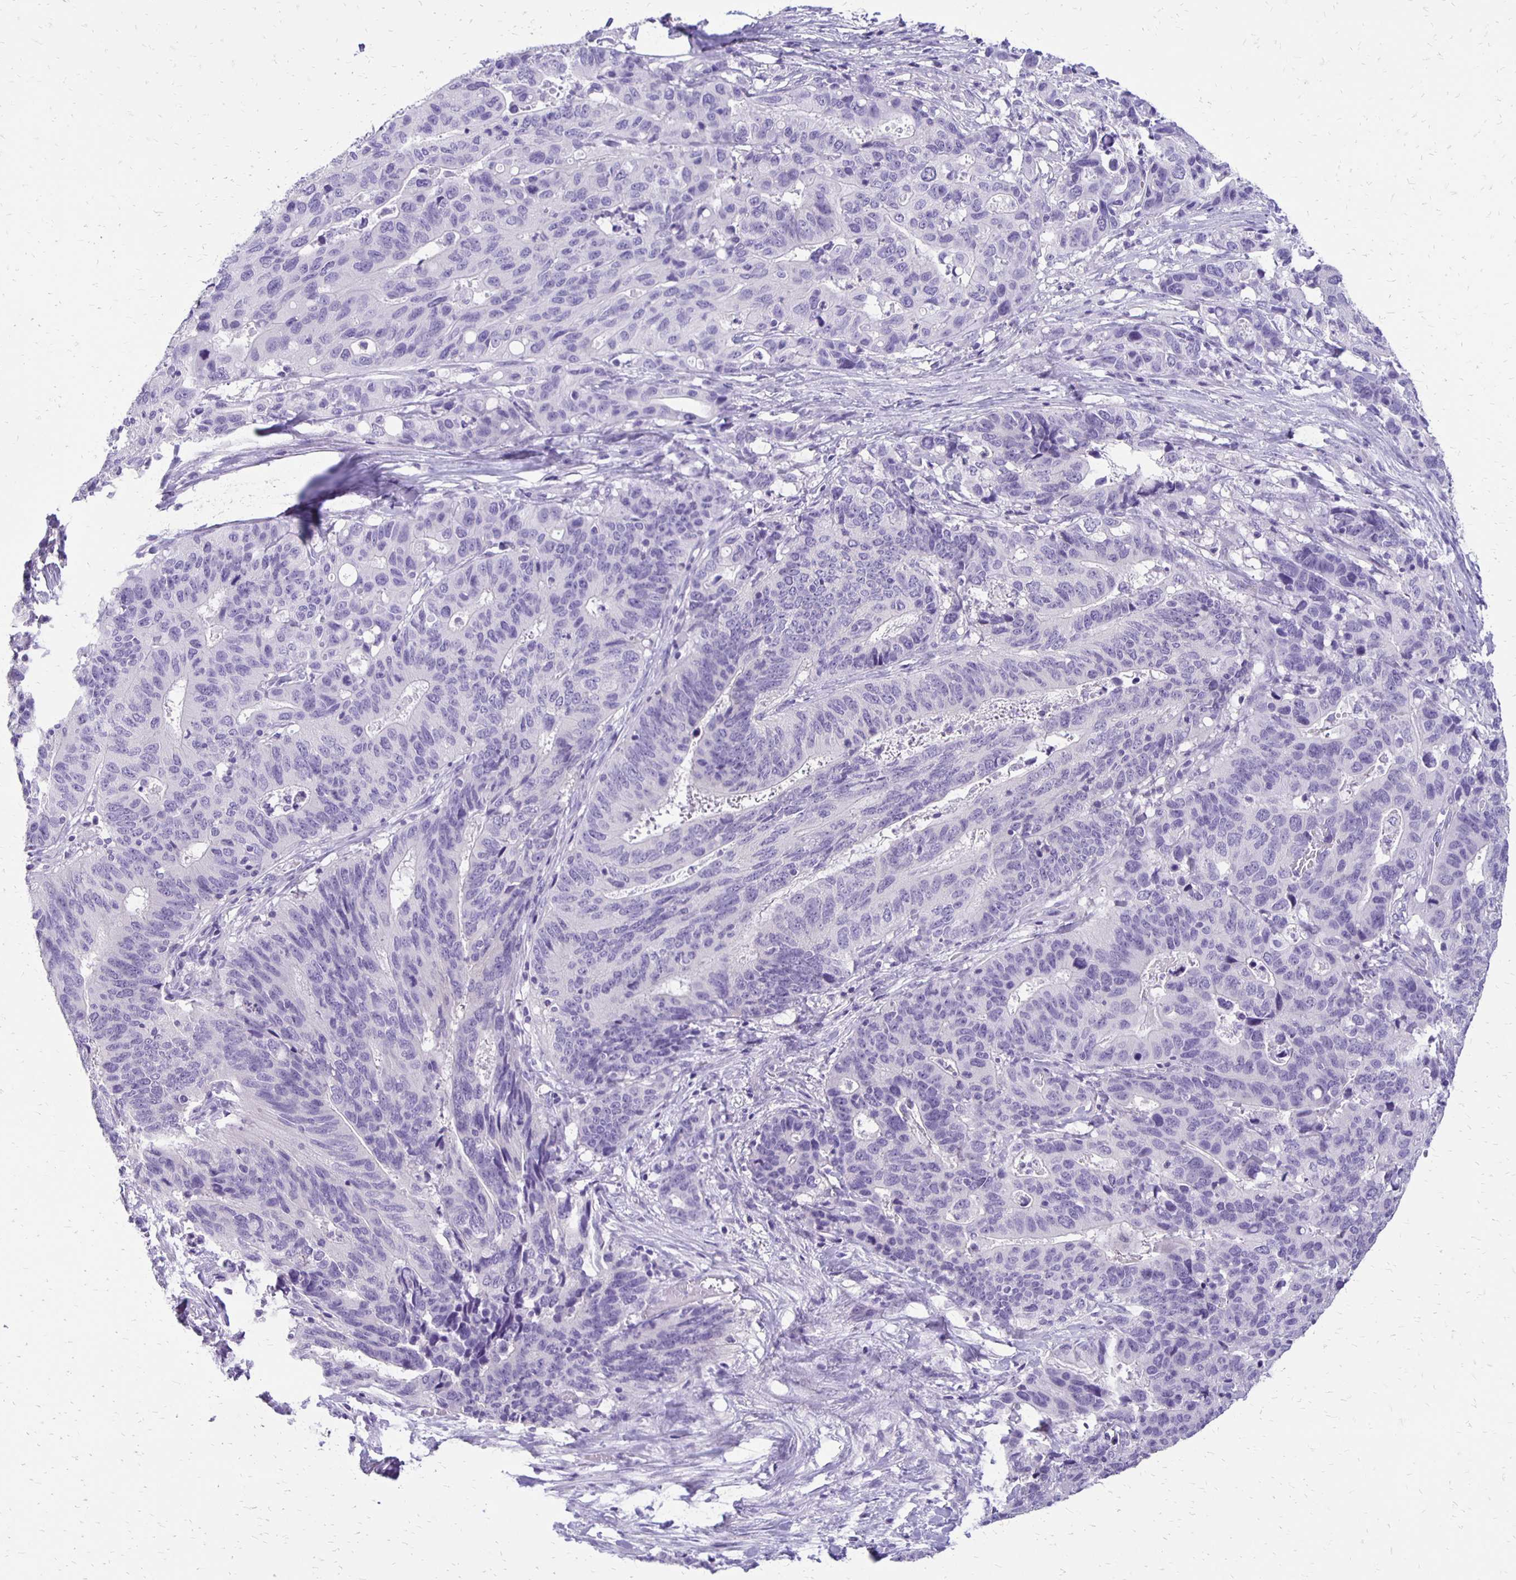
{"staining": {"intensity": "negative", "quantity": "none", "location": "none"}, "tissue": "stomach cancer", "cell_type": "Tumor cells", "image_type": "cancer", "snomed": [{"axis": "morphology", "description": "Adenocarcinoma, NOS"}, {"axis": "topography", "description": "Stomach, upper"}], "caption": "Immunohistochemical staining of stomach cancer exhibits no significant expression in tumor cells.", "gene": "ANKRD45", "patient": {"sex": "female", "age": 67}}